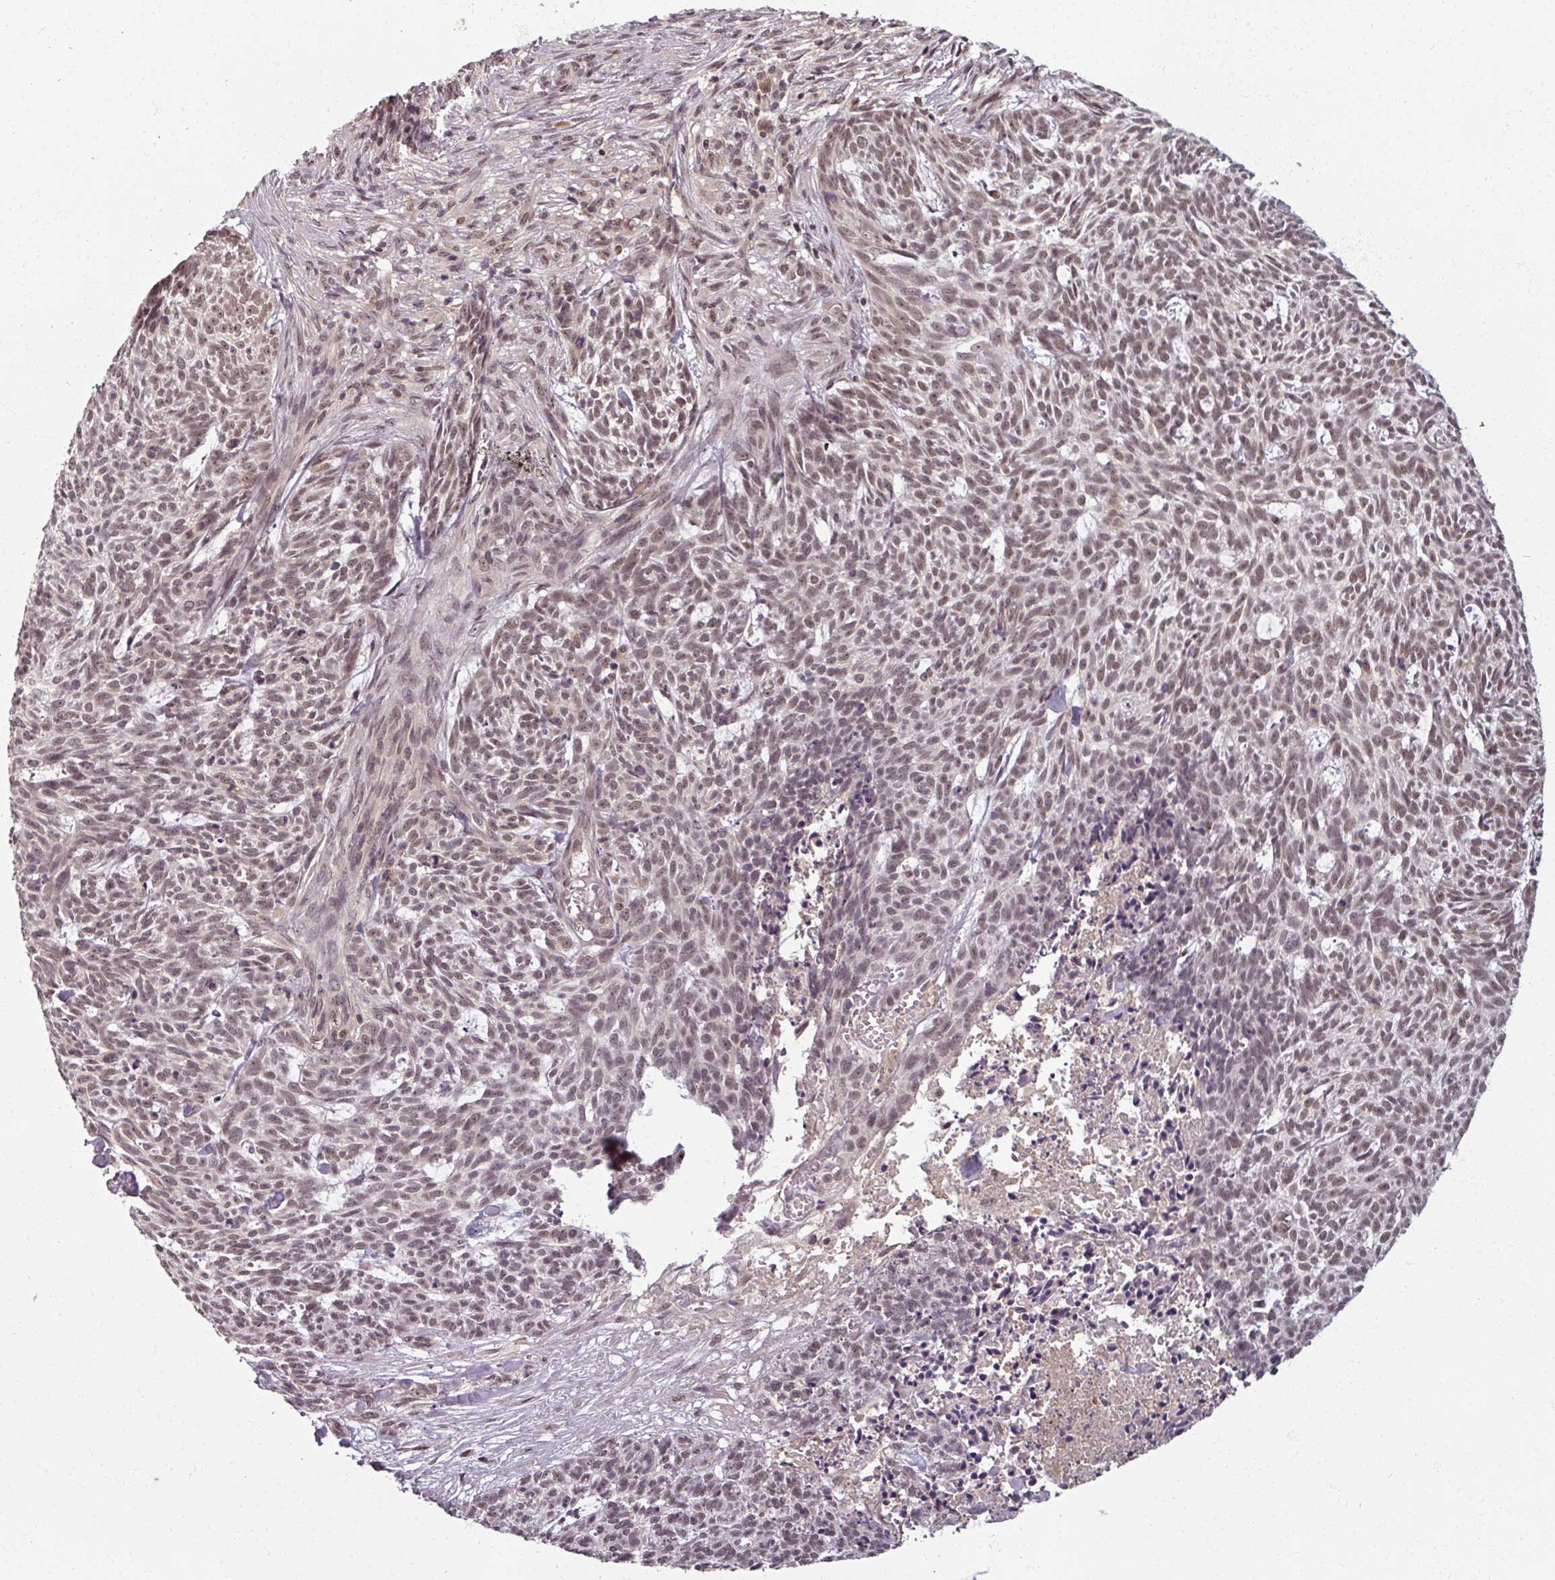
{"staining": {"intensity": "weak", "quantity": "25%-75%", "location": "nuclear"}, "tissue": "skin cancer", "cell_type": "Tumor cells", "image_type": "cancer", "snomed": [{"axis": "morphology", "description": "Basal cell carcinoma"}, {"axis": "topography", "description": "Skin"}], "caption": "Immunohistochemistry photomicrograph of basal cell carcinoma (skin) stained for a protein (brown), which exhibits low levels of weak nuclear positivity in about 25%-75% of tumor cells.", "gene": "POLR2G", "patient": {"sex": "female", "age": 93}}